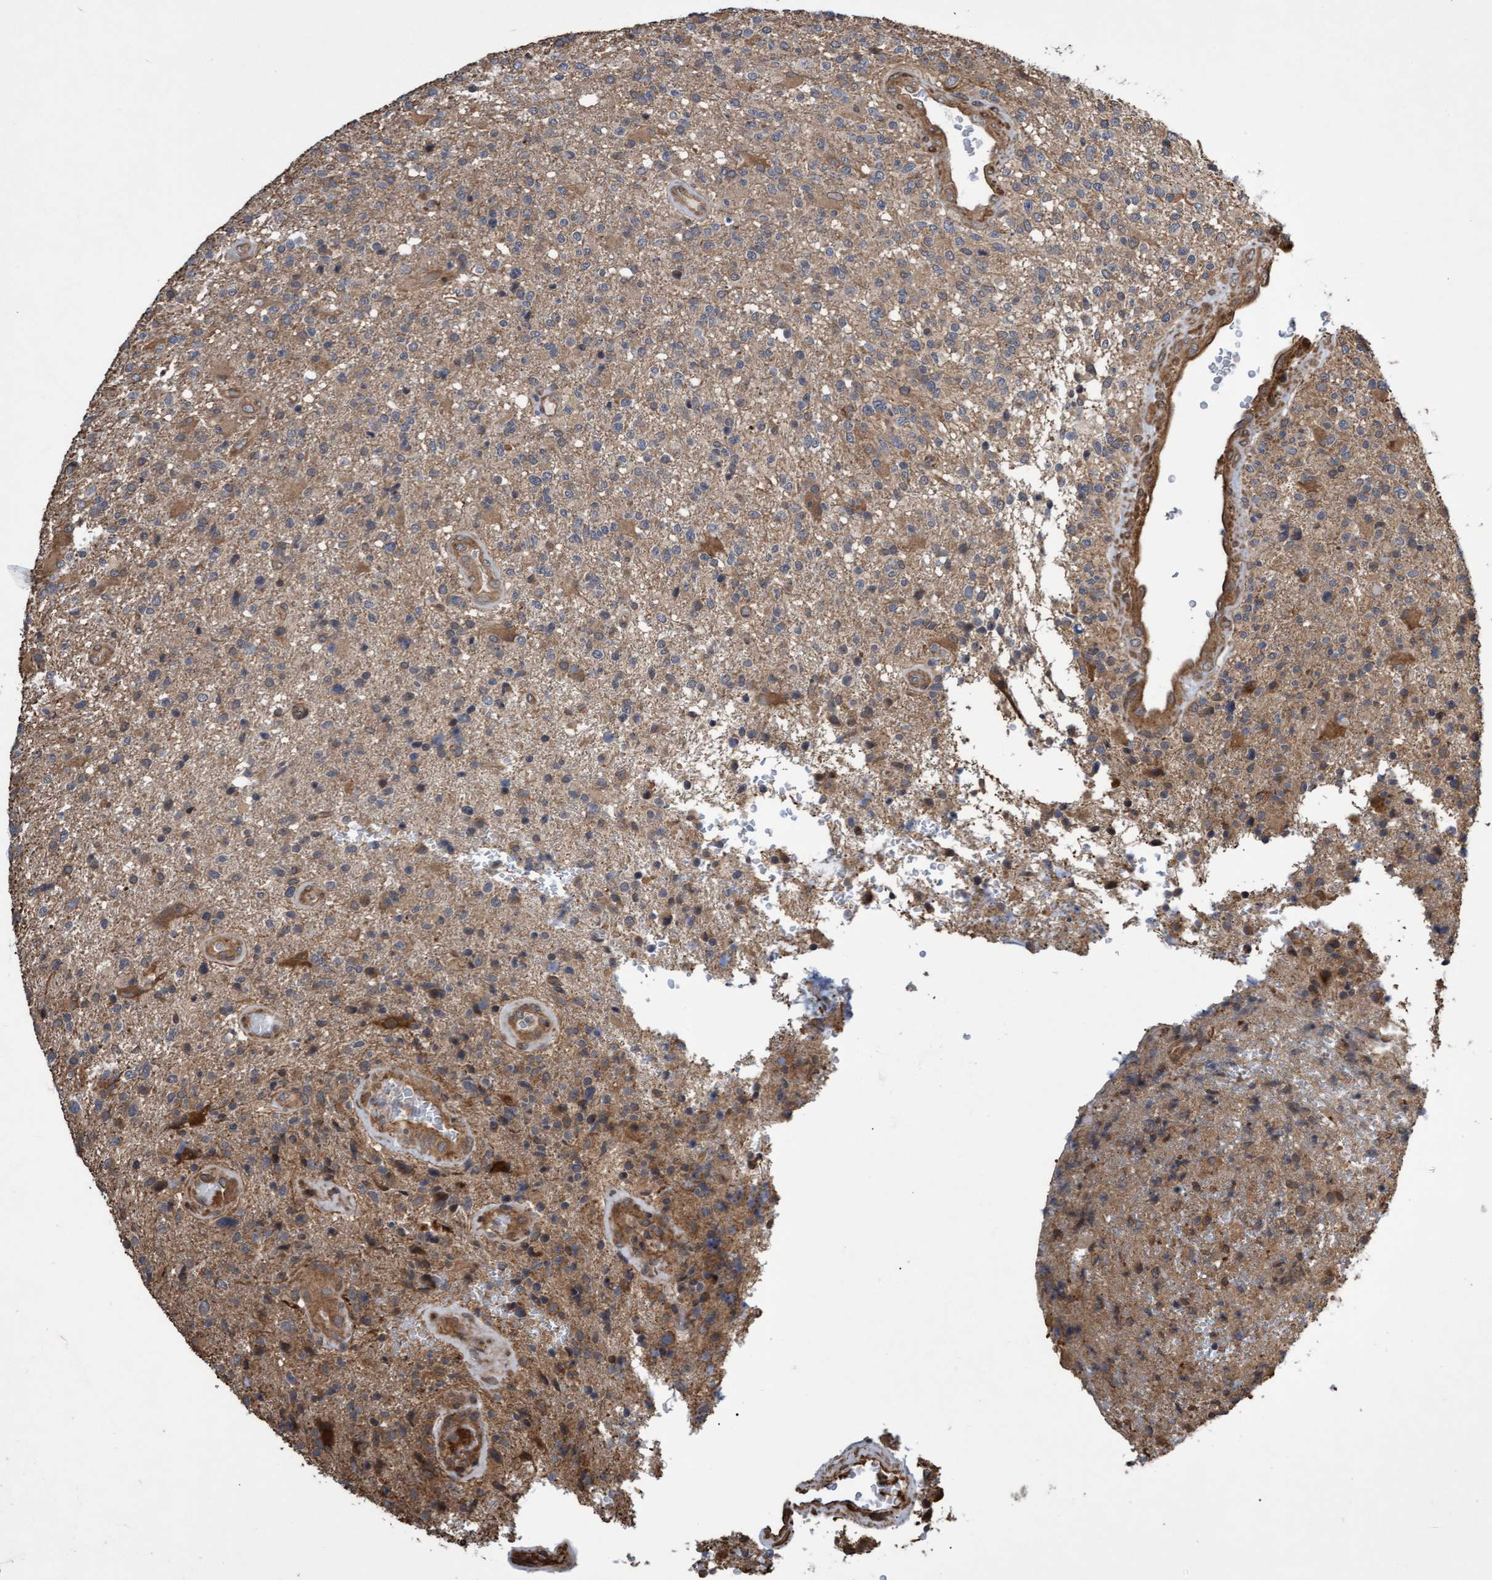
{"staining": {"intensity": "weak", "quantity": "<25%", "location": "cytoplasmic/membranous"}, "tissue": "glioma", "cell_type": "Tumor cells", "image_type": "cancer", "snomed": [{"axis": "morphology", "description": "Glioma, malignant, High grade"}, {"axis": "topography", "description": "Brain"}], "caption": "High-grade glioma (malignant) stained for a protein using immunohistochemistry (IHC) reveals no positivity tumor cells.", "gene": "TNFRSF10B", "patient": {"sex": "male", "age": 72}}